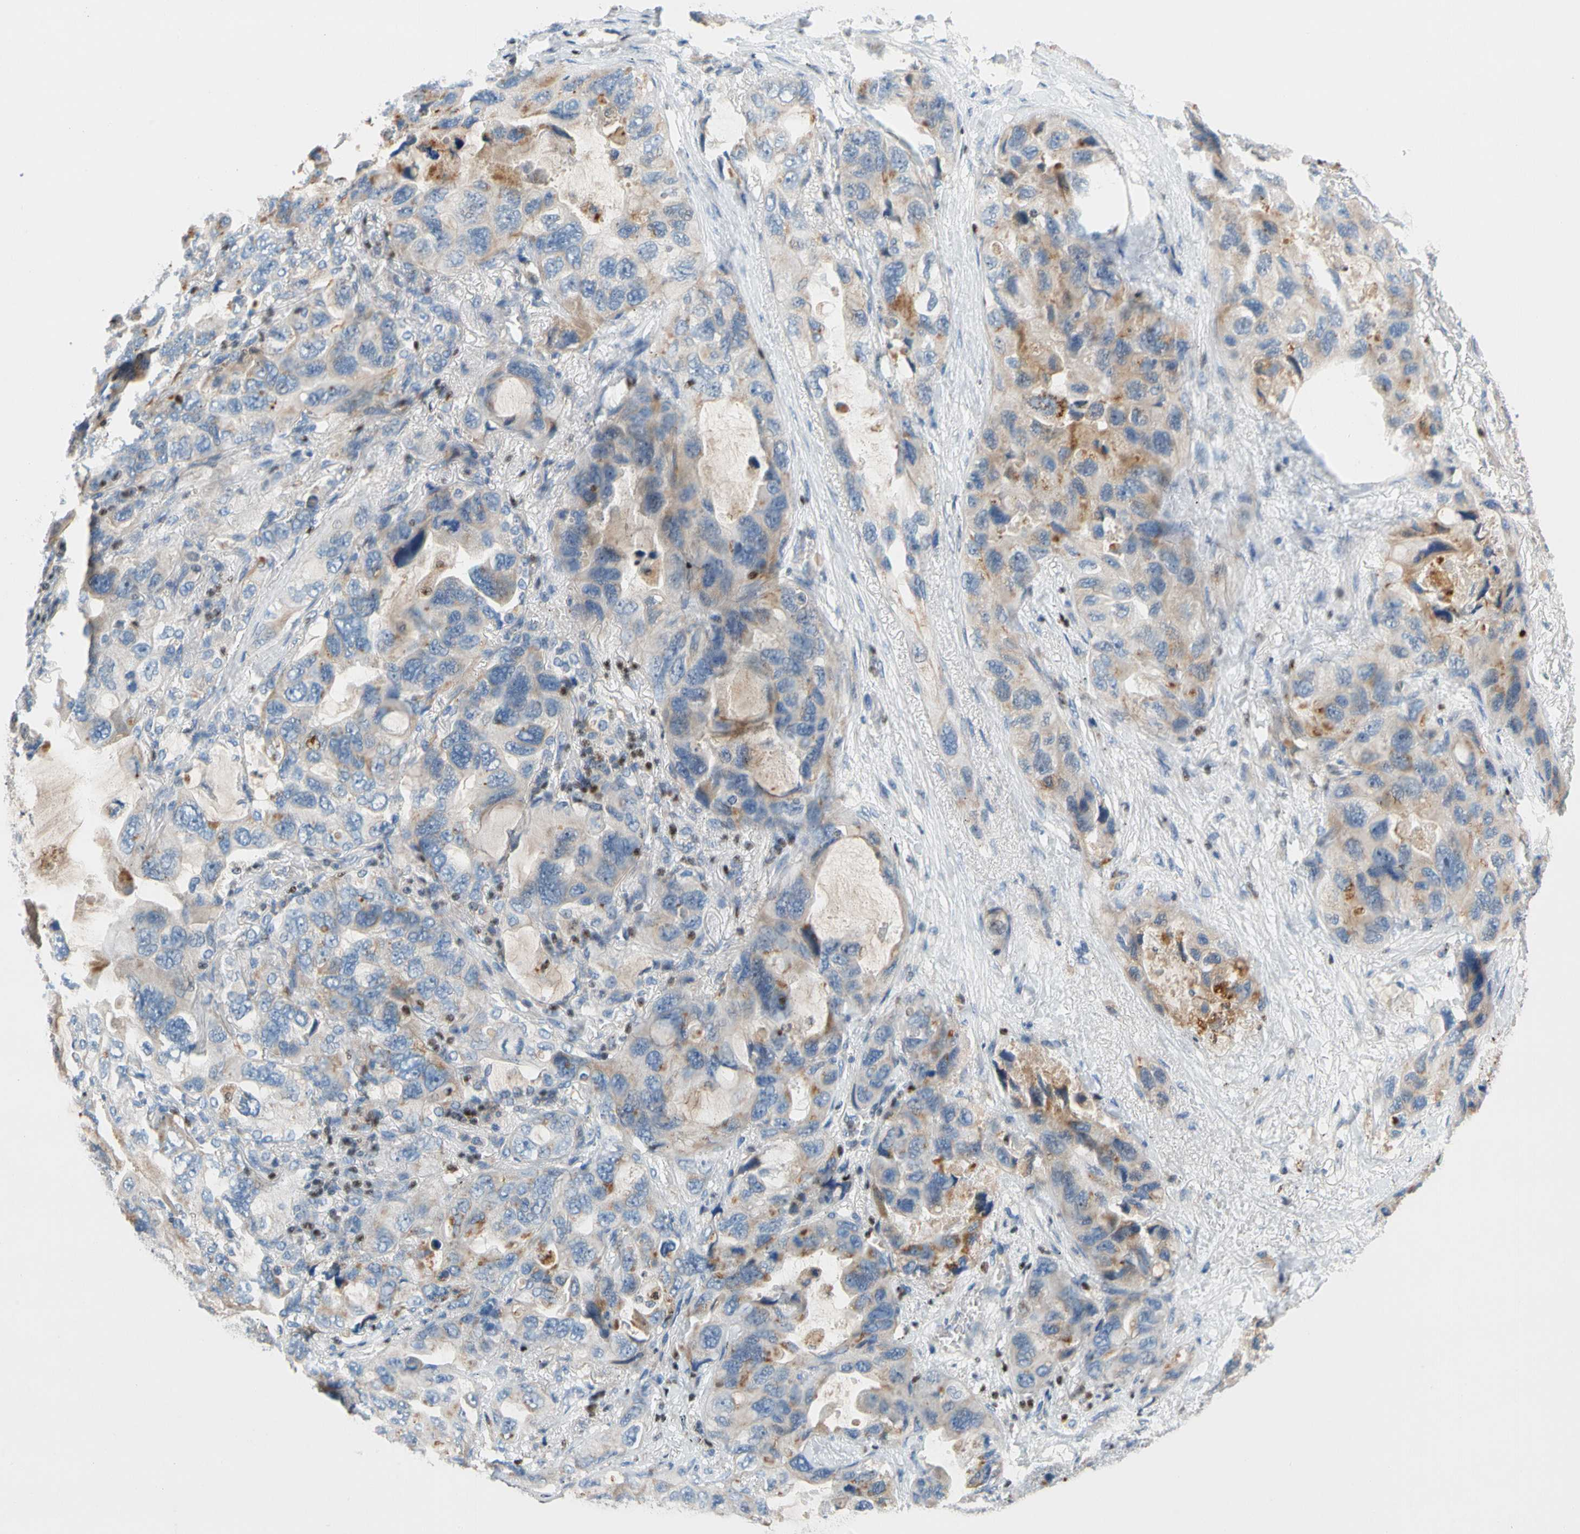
{"staining": {"intensity": "moderate", "quantity": "<25%", "location": "cytoplasmic/membranous"}, "tissue": "lung cancer", "cell_type": "Tumor cells", "image_type": "cancer", "snomed": [{"axis": "morphology", "description": "Squamous cell carcinoma, NOS"}, {"axis": "topography", "description": "Lung"}], "caption": "Immunohistochemical staining of human lung squamous cell carcinoma reveals moderate cytoplasmic/membranous protein positivity in about <25% of tumor cells.", "gene": "SP140", "patient": {"sex": "female", "age": 73}}